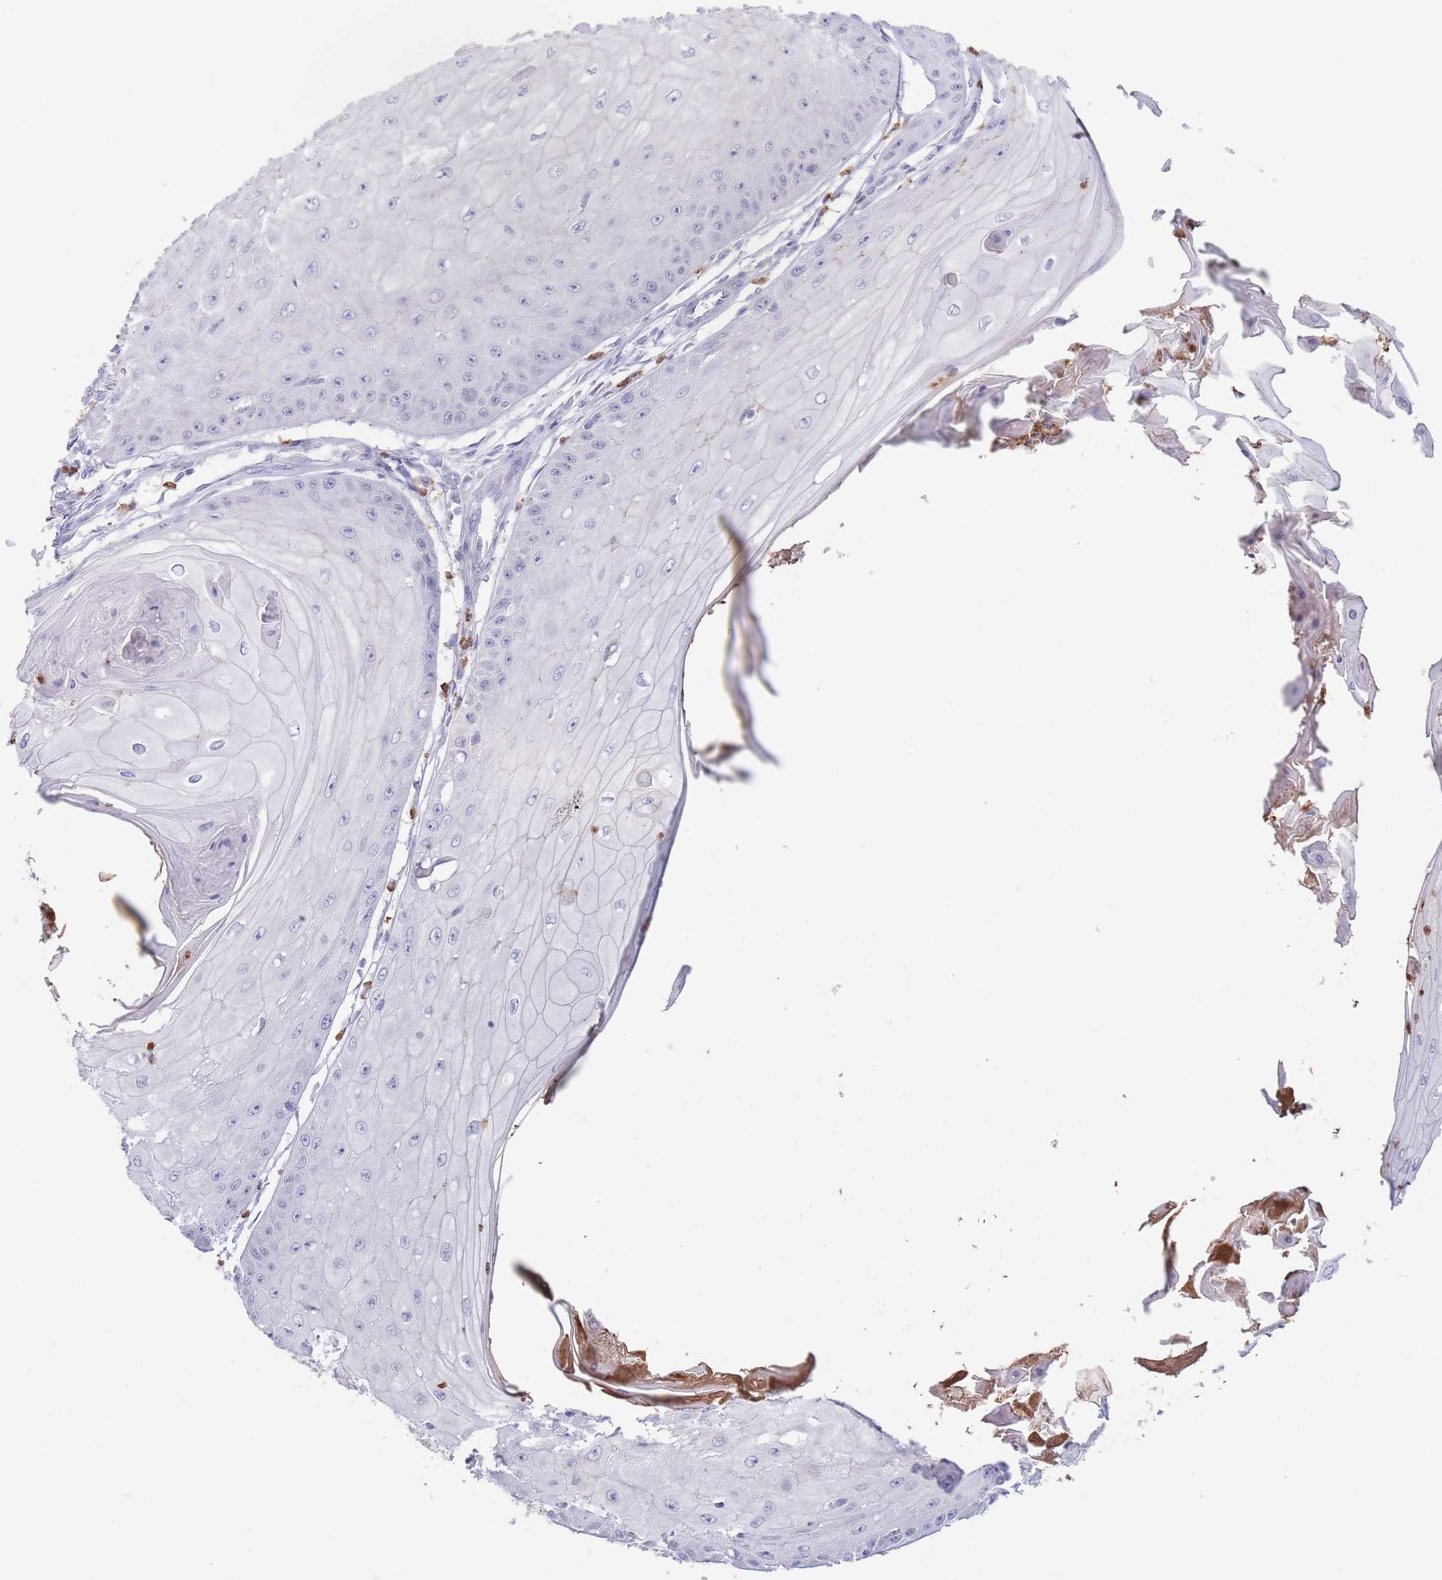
{"staining": {"intensity": "negative", "quantity": "none", "location": "none"}, "tissue": "skin cancer", "cell_type": "Tumor cells", "image_type": "cancer", "snomed": [{"axis": "morphology", "description": "Squamous cell carcinoma, NOS"}, {"axis": "topography", "description": "Skin"}], "caption": "High magnification brightfield microscopy of skin cancer (squamous cell carcinoma) stained with DAB (3,3'-diaminobenzidine) (brown) and counterstained with hematoxylin (blue): tumor cells show no significant staining. Brightfield microscopy of IHC stained with DAB (3,3'-diaminobenzidine) (brown) and hematoxylin (blue), captured at high magnification.", "gene": "LCLAT1", "patient": {"sex": "male", "age": 70}}